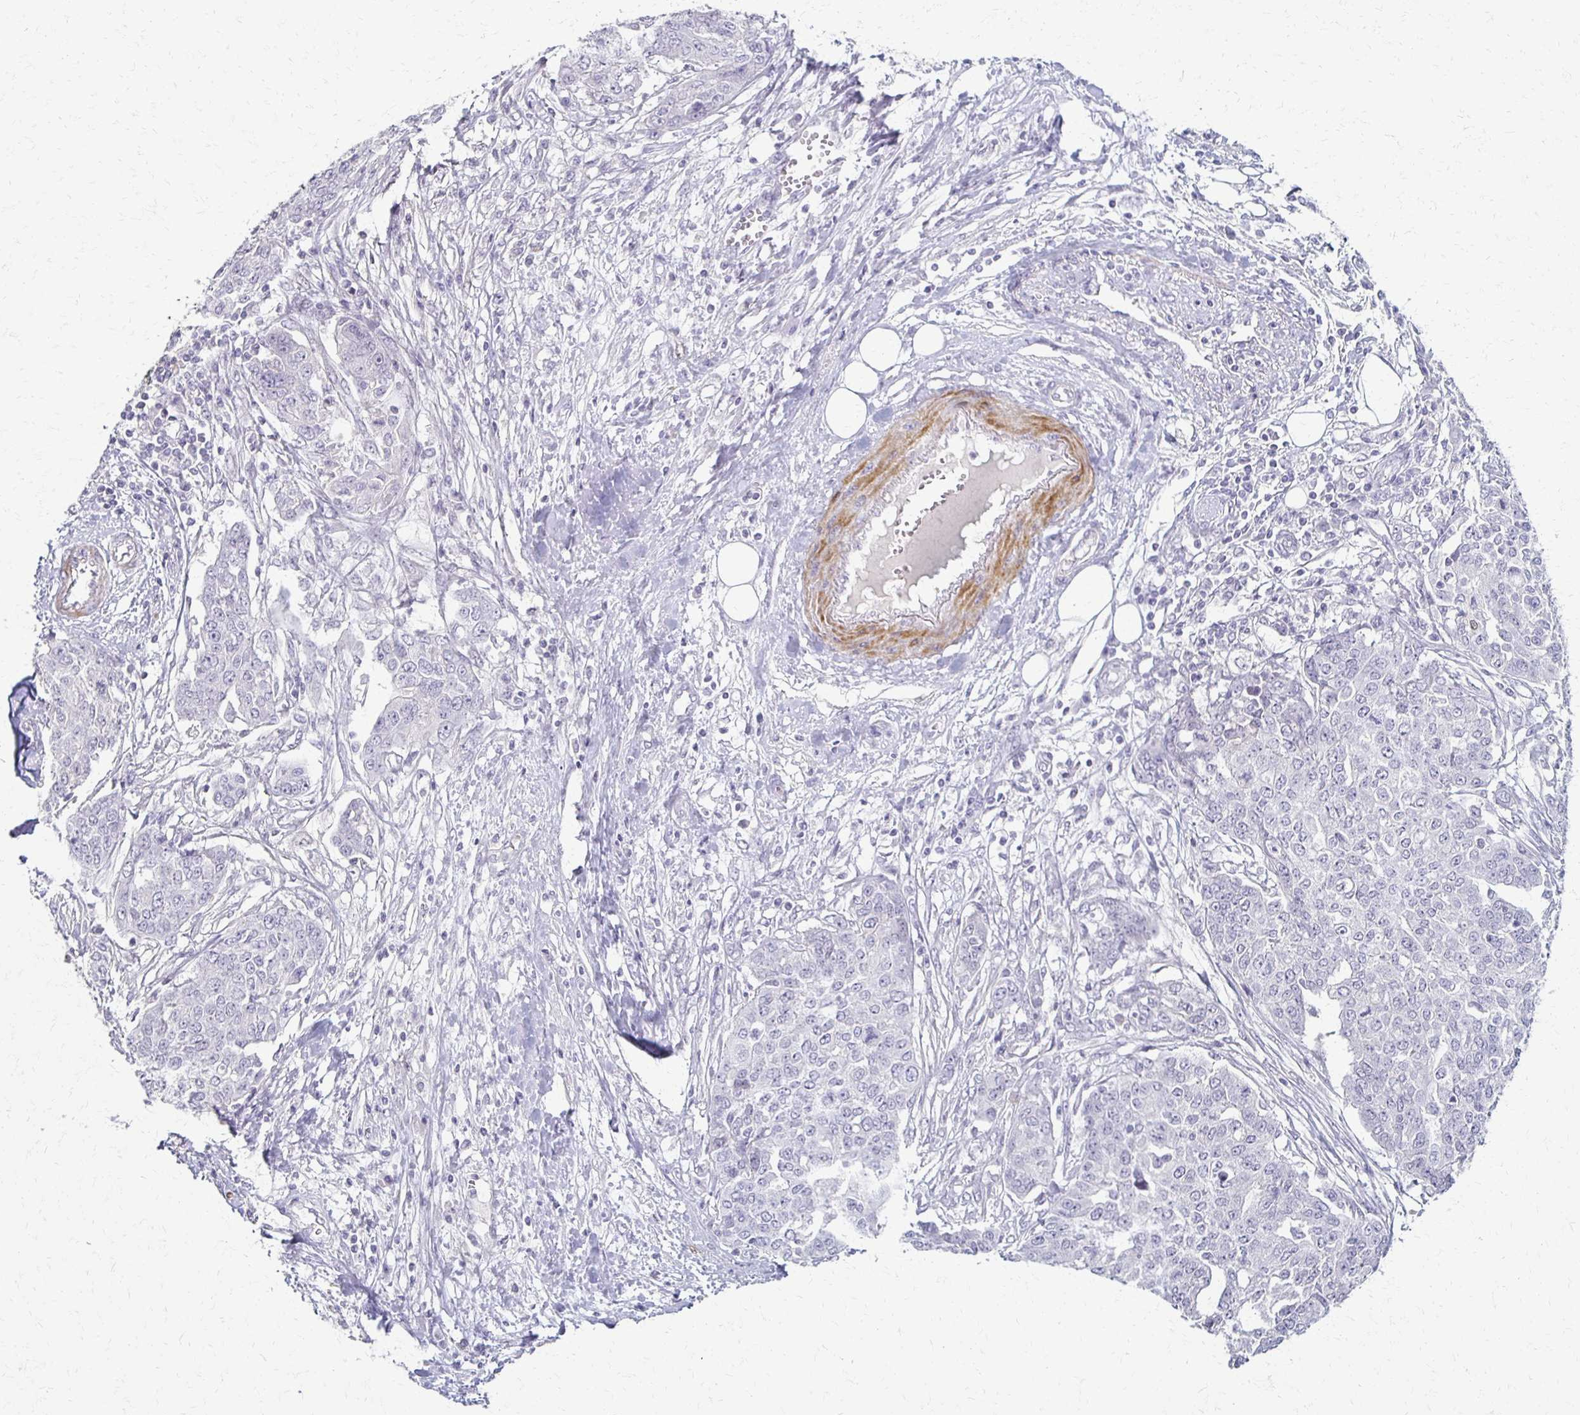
{"staining": {"intensity": "negative", "quantity": "none", "location": "none"}, "tissue": "ovarian cancer", "cell_type": "Tumor cells", "image_type": "cancer", "snomed": [{"axis": "morphology", "description": "Cystadenocarcinoma, serous, NOS"}, {"axis": "topography", "description": "Soft tissue"}, {"axis": "topography", "description": "Ovary"}], "caption": "Immunohistochemistry of serous cystadenocarcinoma (ovarian) shows no positivity in tumor cells.", "gene": "FOXO4", "patient": {"sex": "female", "age": 57}}